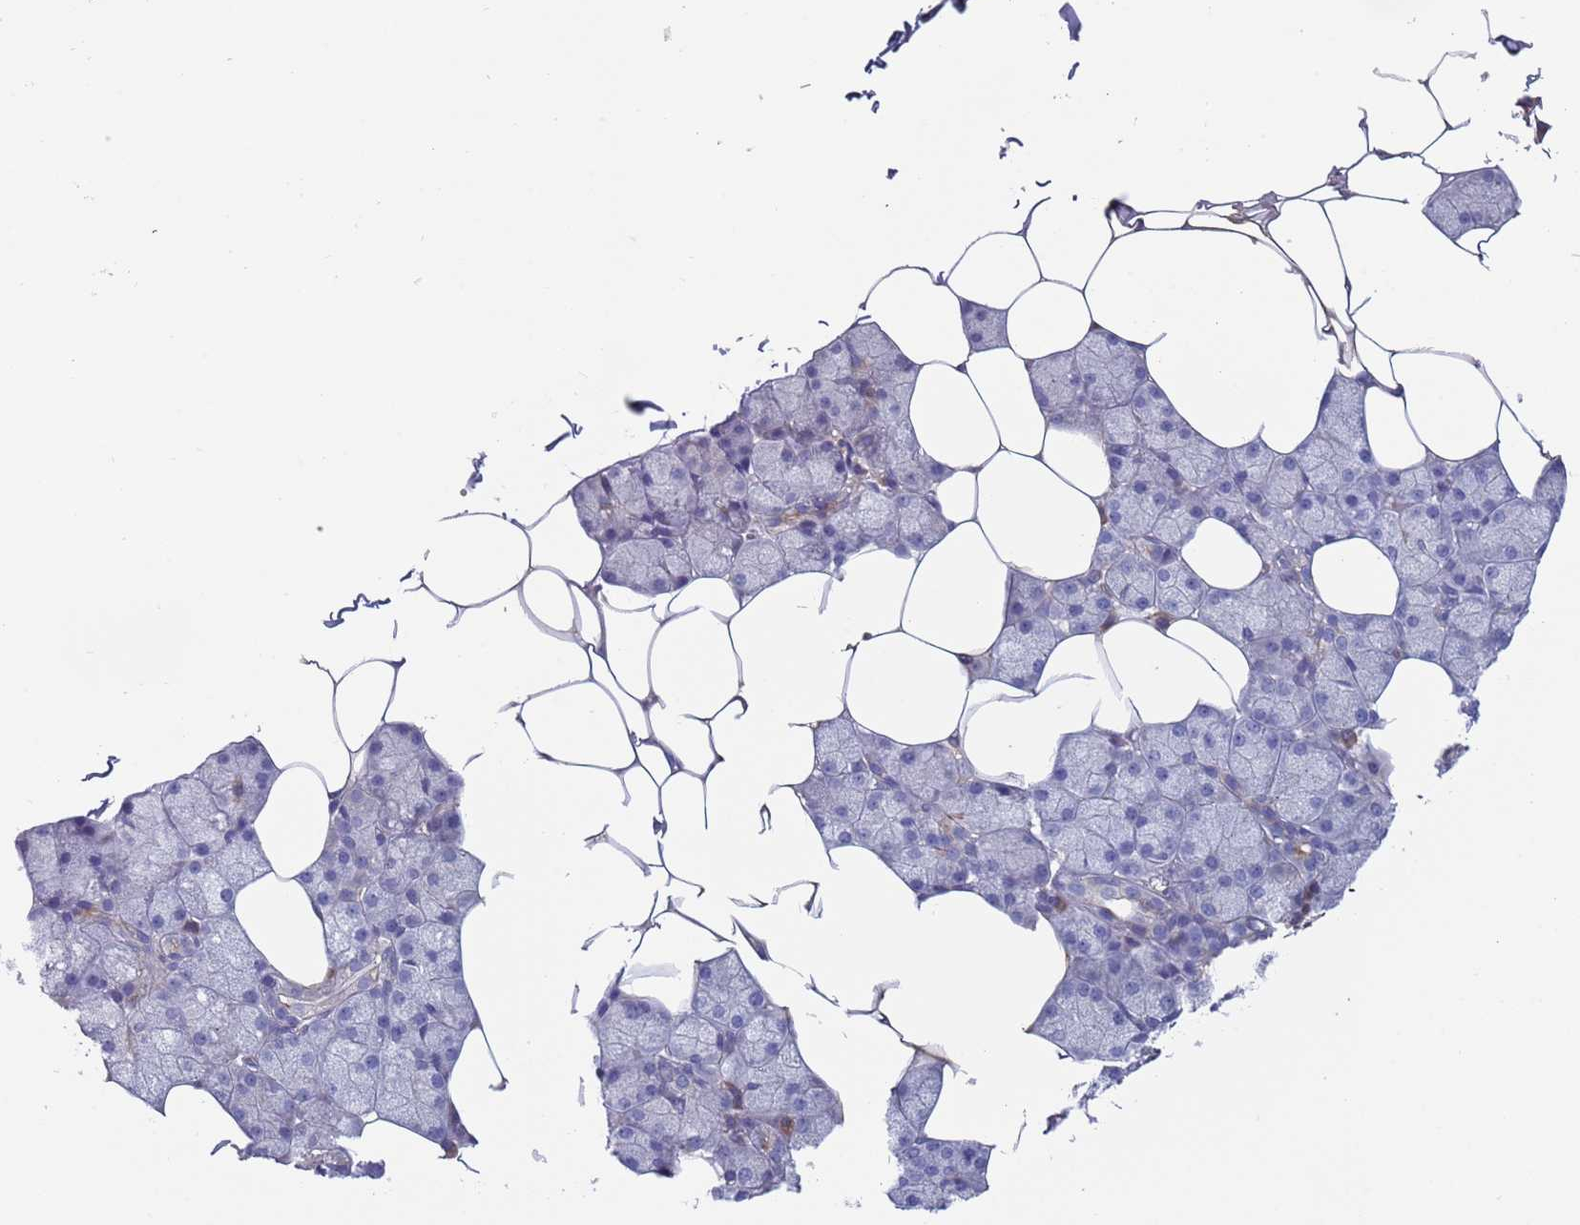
{"staining": {"intensity": "negative", "quantity": "none", "location": "none"}, "tissue": "salivary gland", "cell_type": "Glandular cells", "image_type": "normal", "snomed": [{"axis": "morphology", "description": "Normal tissue, NOS"}, {"axis": "topography", "description": "Salivary gland"}], "caption": "The immunohistochemistry photomicrograph has no significant positivity in glandular cells of salivary gland. Nuclei are stained in blue.", "gene": "MALRD1", "patient": {"sex": "male", "age": 62}}